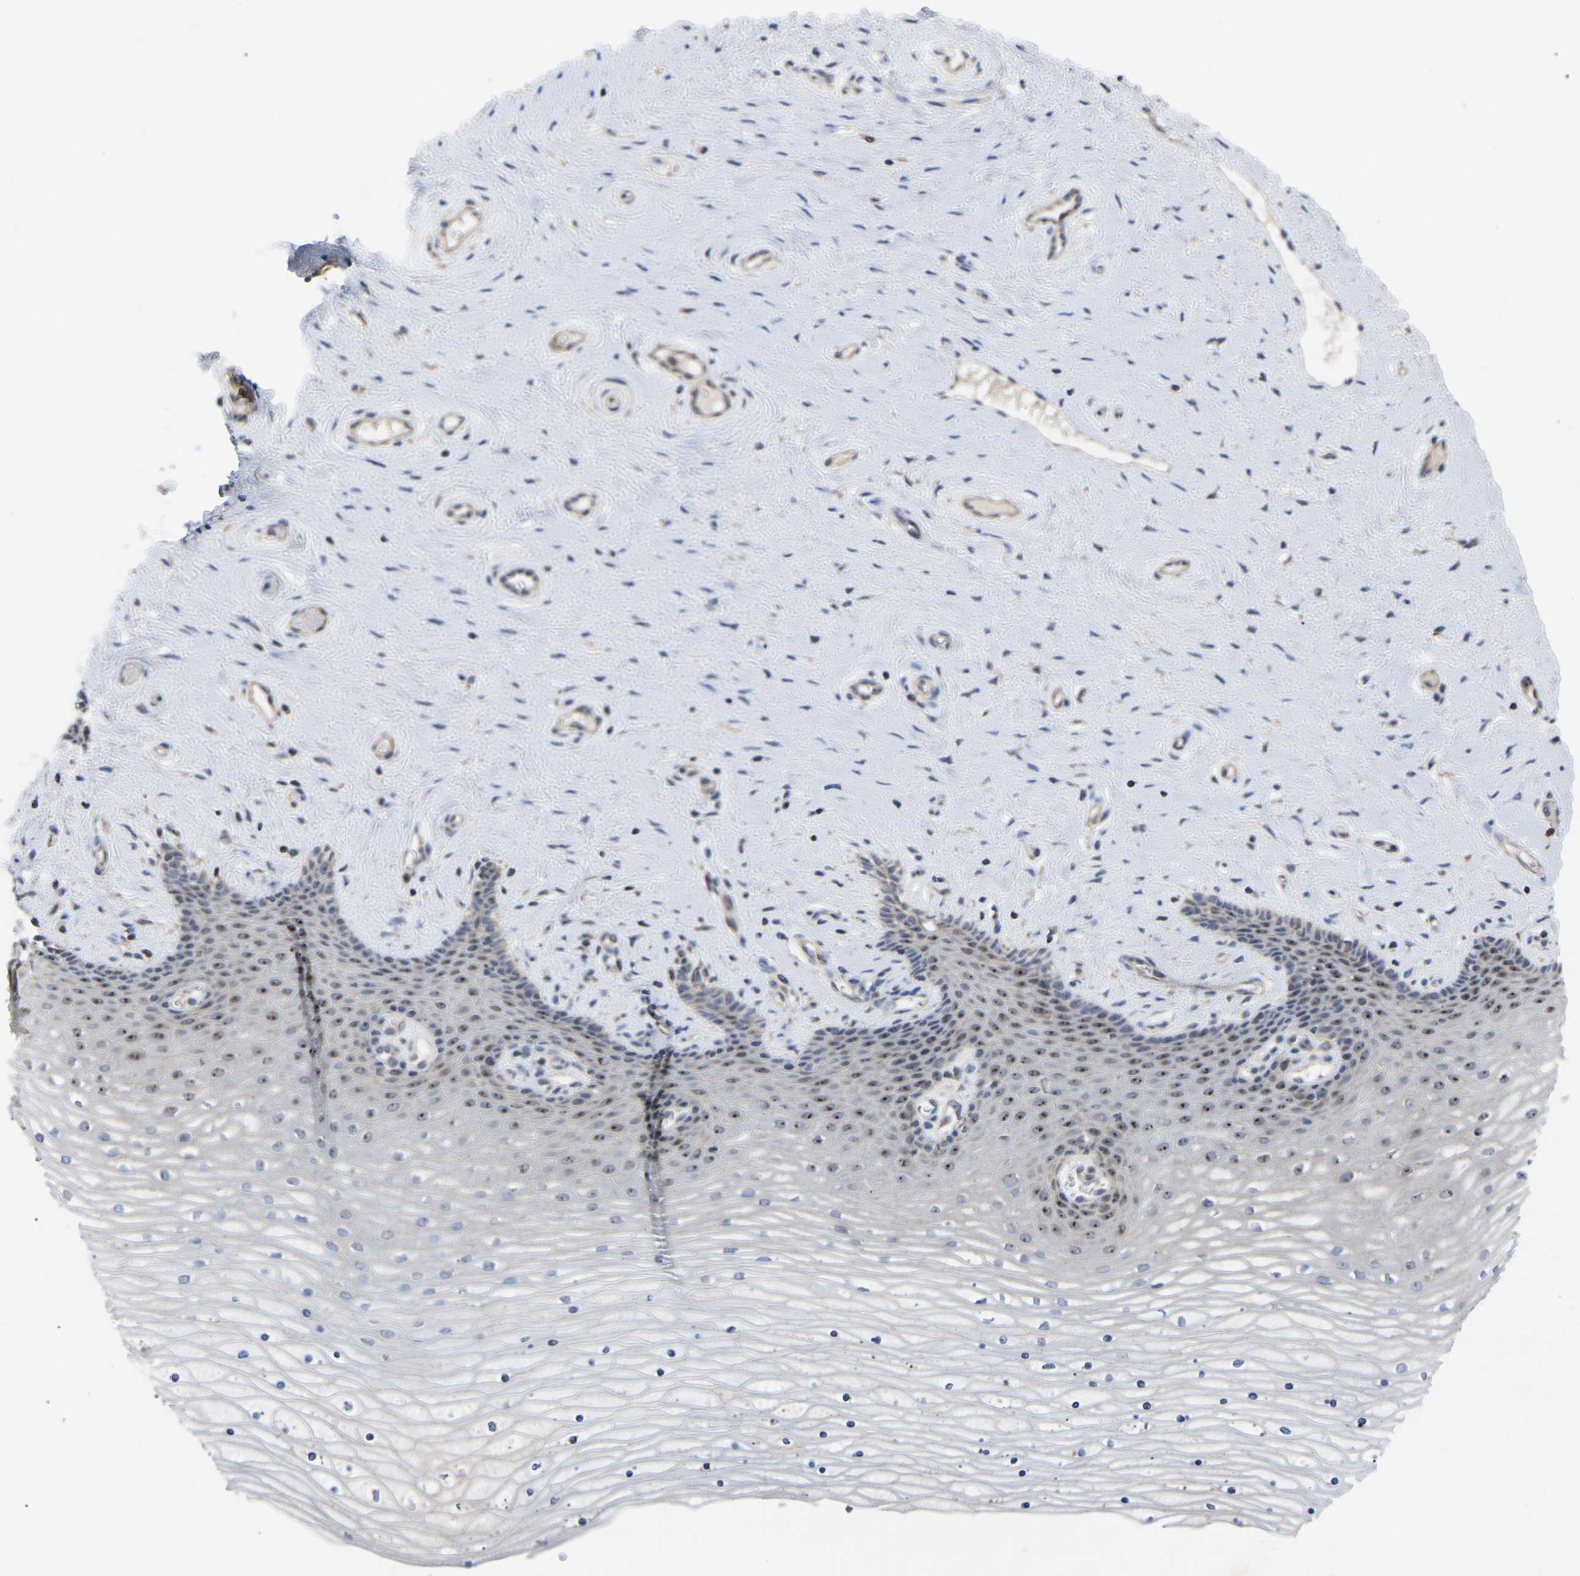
{"staining": {"intensity": "moderate", "quantity": "25%-75%", "location": "nuclear"}, "tissue": "cervix", "cell_type": "Squamous epithelial cells", "image_type": "normal", "snomed": [{"axis": "morphology", "description": "Normal tissue, NOS"}, {"axis": "topography", "description": "Cervix"}], "caption": "There is medium levels of moderate nuclear staining in squamous epithelial cells of benign cervix, as demonstrated by immunohistochemical staining (brown color).", "gene": "NOP53", "patient": {"sex": "female", "age": 39}}